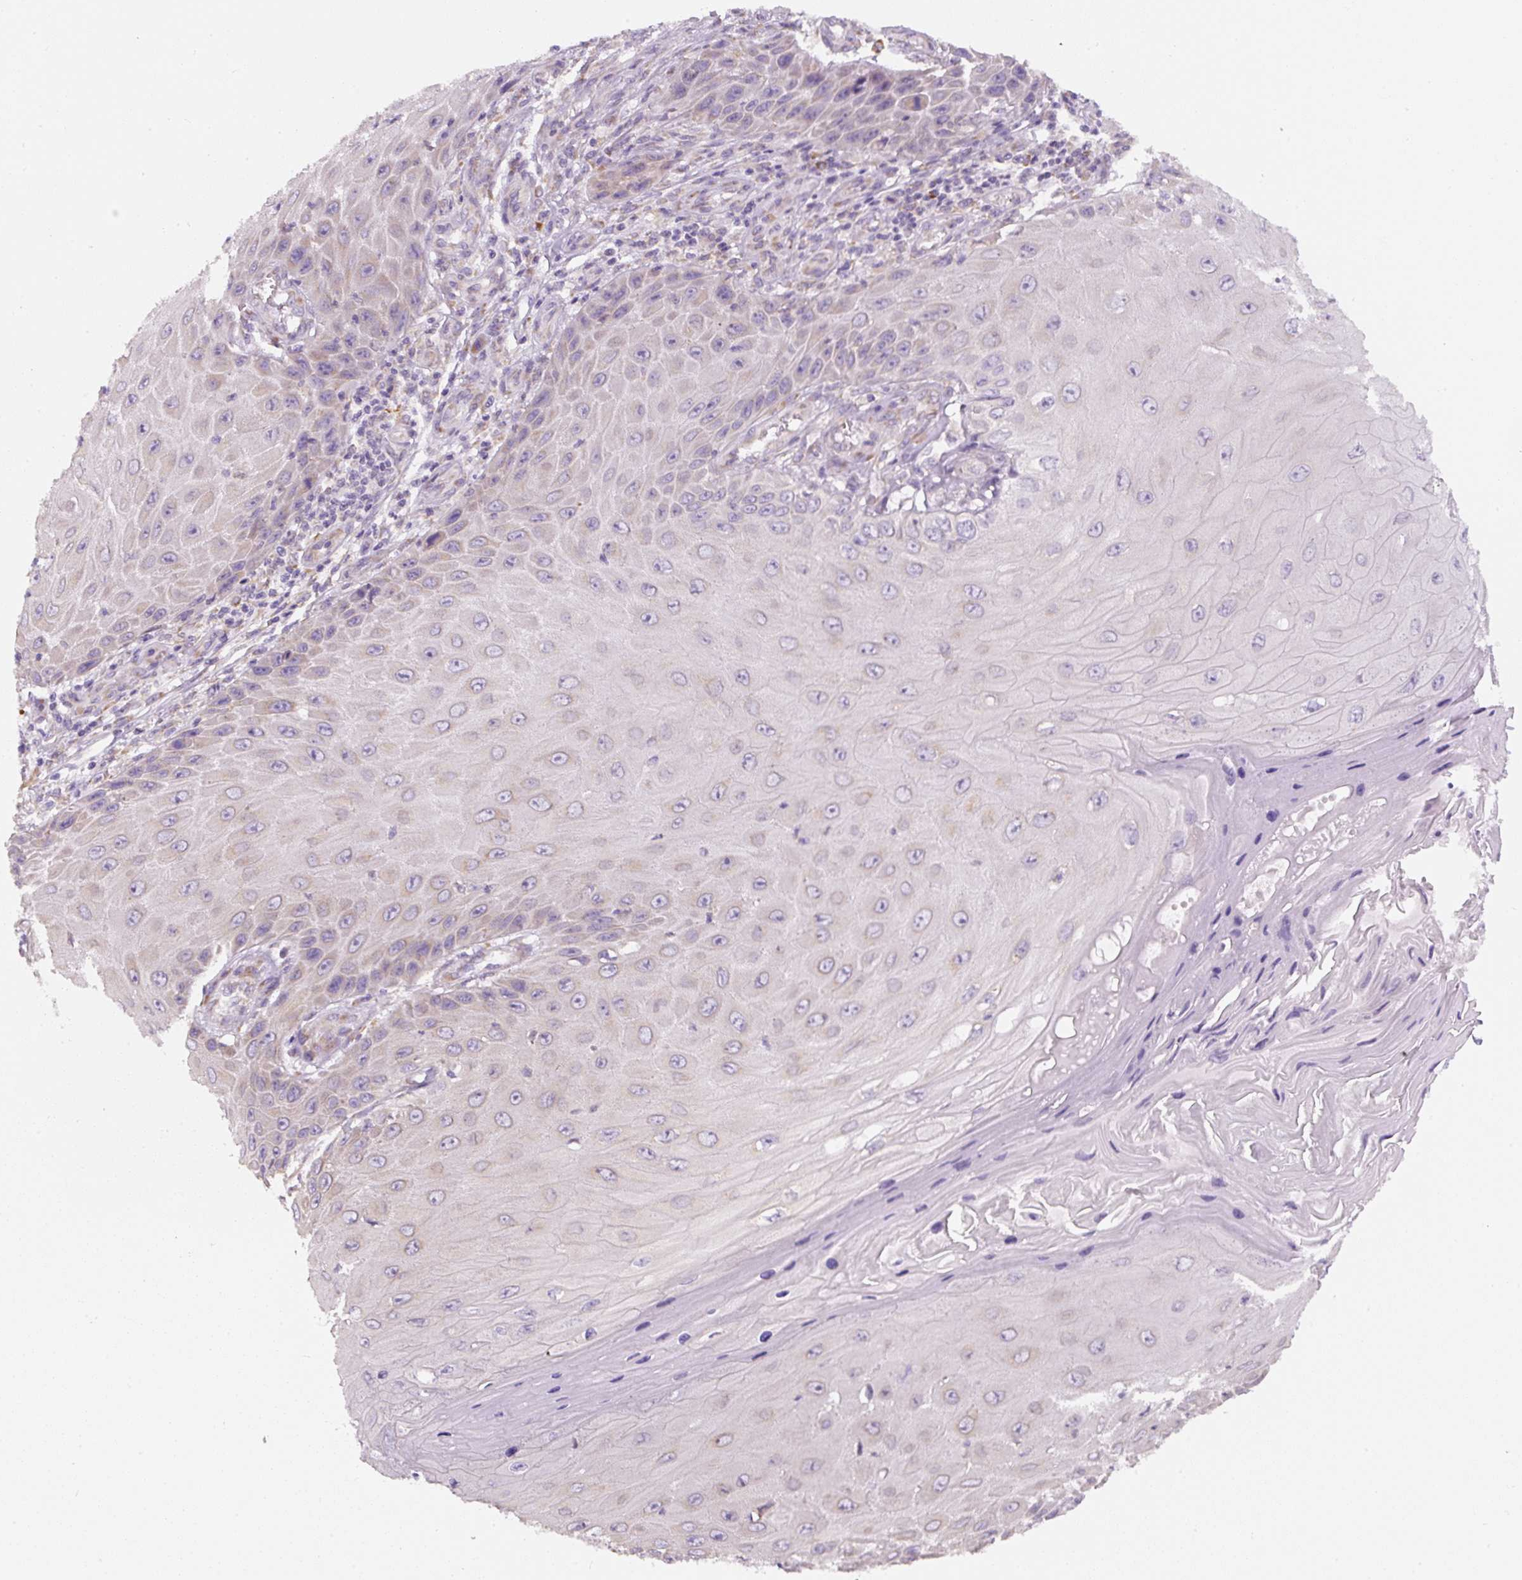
{"staining": {"intensity": "negative", "quantity": "none", "location": "none"}, "tissue": "skin cancer", "cell_type": "Tumor cells", "image_type": "cancer", "snomed": [{"axis": "morphology", "description": "Squamous cell carcinoma, NOS"}, {"axis": "topography", "description": "Skin"}], "caption": "This is an IHC histopathology image of human squamous cell carcinoma (skin). There is no expression in tumor cells.", "gene": "DDOST", "patient": {"sex": "female", "age": 73}}